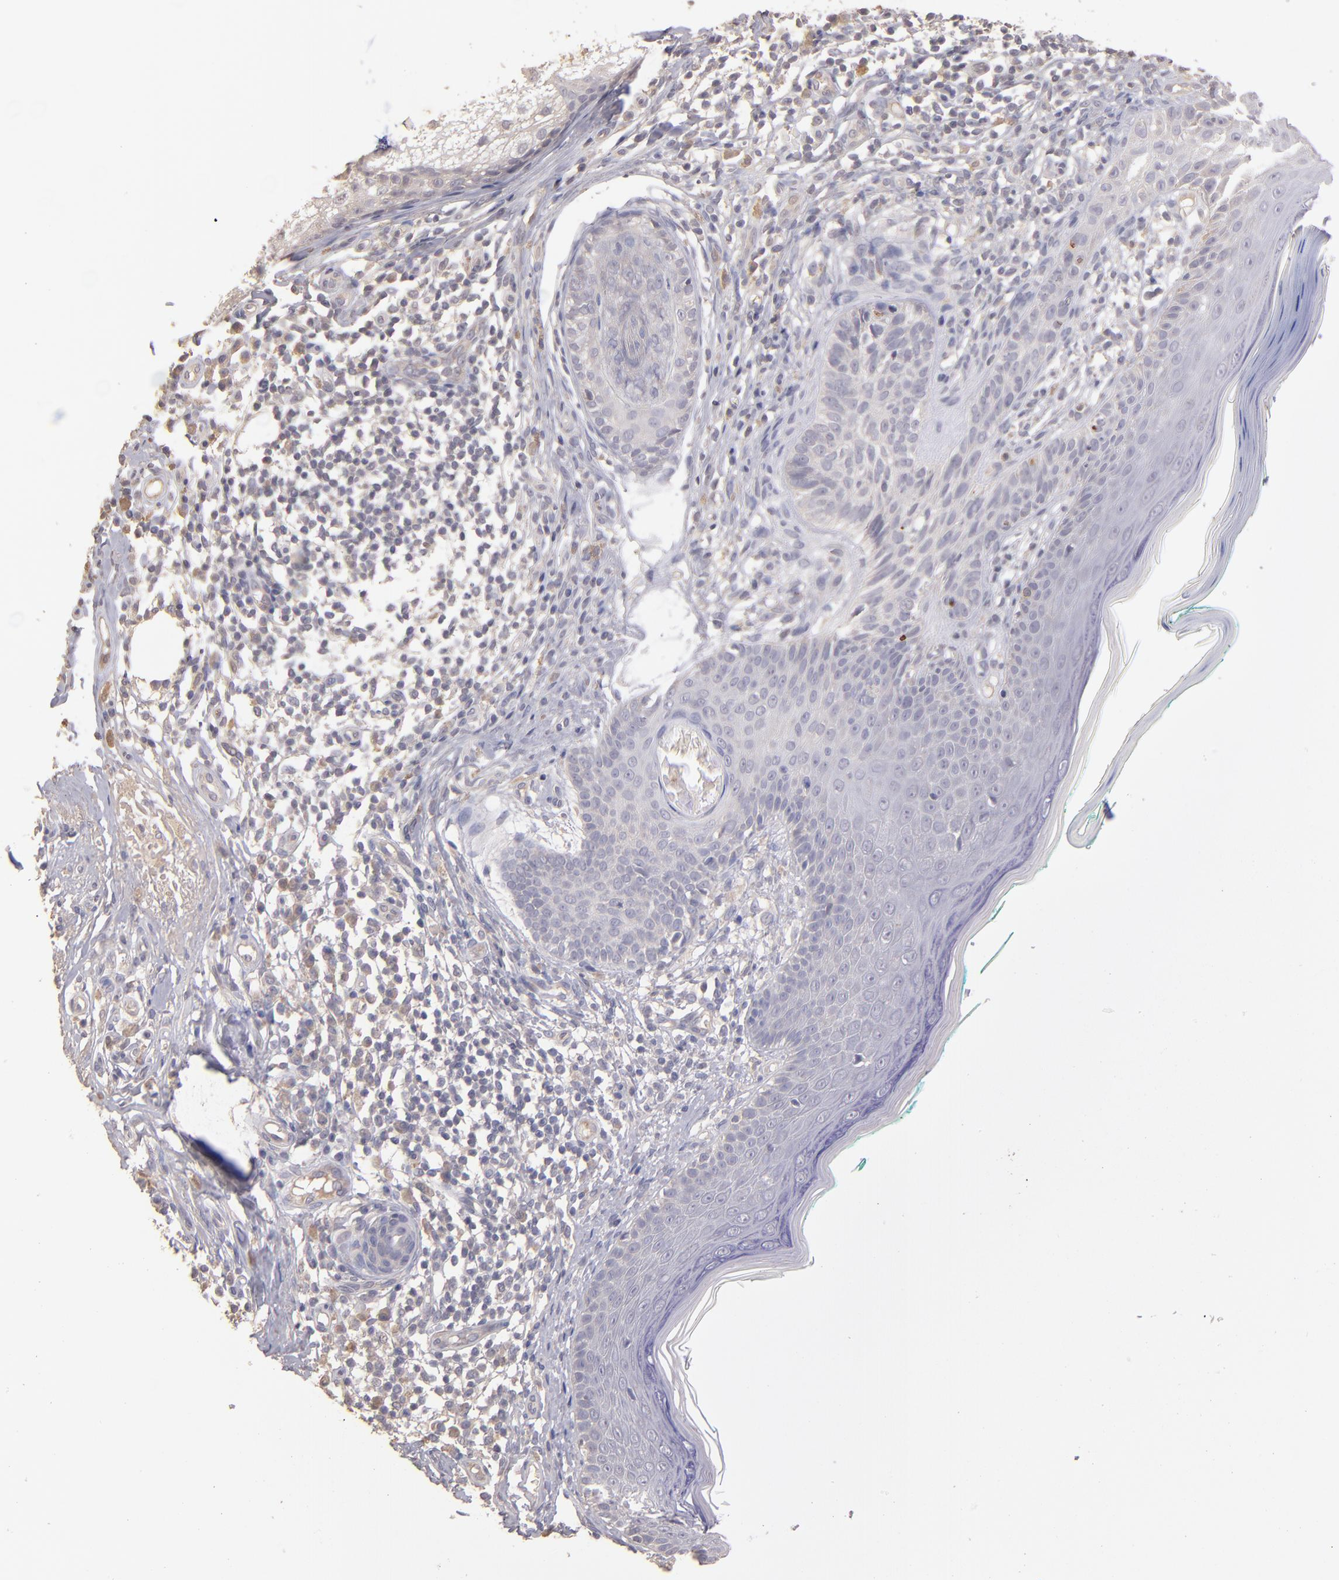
{"staining": {"intensity": "negative", "quantity": "none", "location": "none"}, "tissue": "skin cancer", "cell_type": "Tumor cells", "image_type": "cancer", "snomed": [{"axis": "morphology", "description": "Normal tissue, NOS"}, {"axis": "morphology", "description": "Basal cell carcinoma"}, {"axis": "topography", "description": "Skin"}], "caption": "Tumor cells are negative for brown protein staining in skin cancer.", "gene": "GNAZ", "patient": {"sex": "male", "age": 76}}